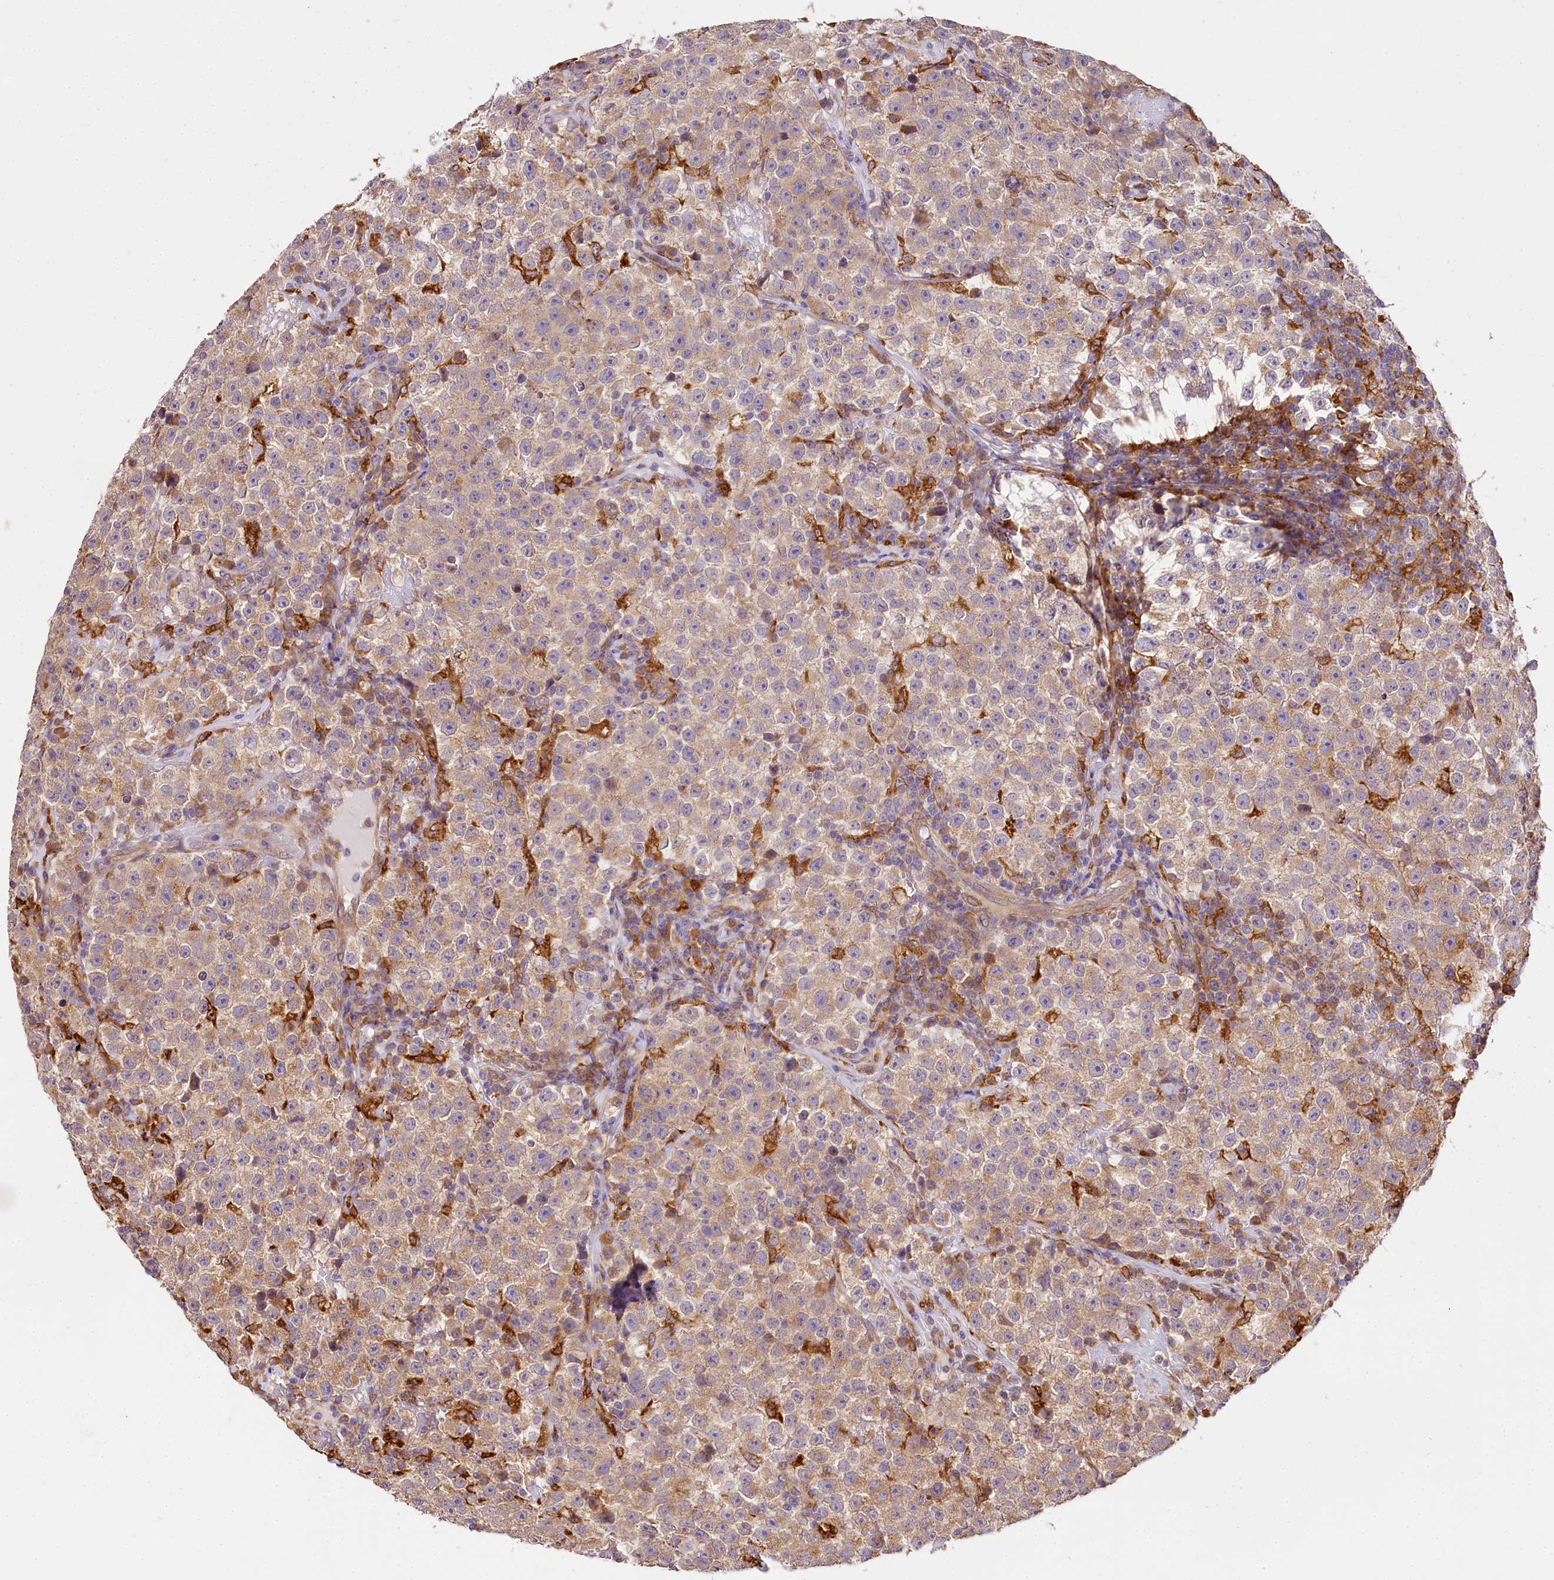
{"staining": {"intensity": "moderate", "quantity": ">75%", "location": "cytoplasmic/membranous"}, "tissue": "testis cancer", "cell_type": "Tumor cells", "image_type": "cancer", "snomed": [{"axis": "morphology", "description": "Seminoma, NOS"}, {"axis": "topography", "description": "Testis"}], "caption": "Moderate cytoplasmic/membranous expression is appreciated in about >75% of tumor cells in seminoma (testis).", "gene": "PPIP5K2", "patient": {"sex": "male", "age": 22}}